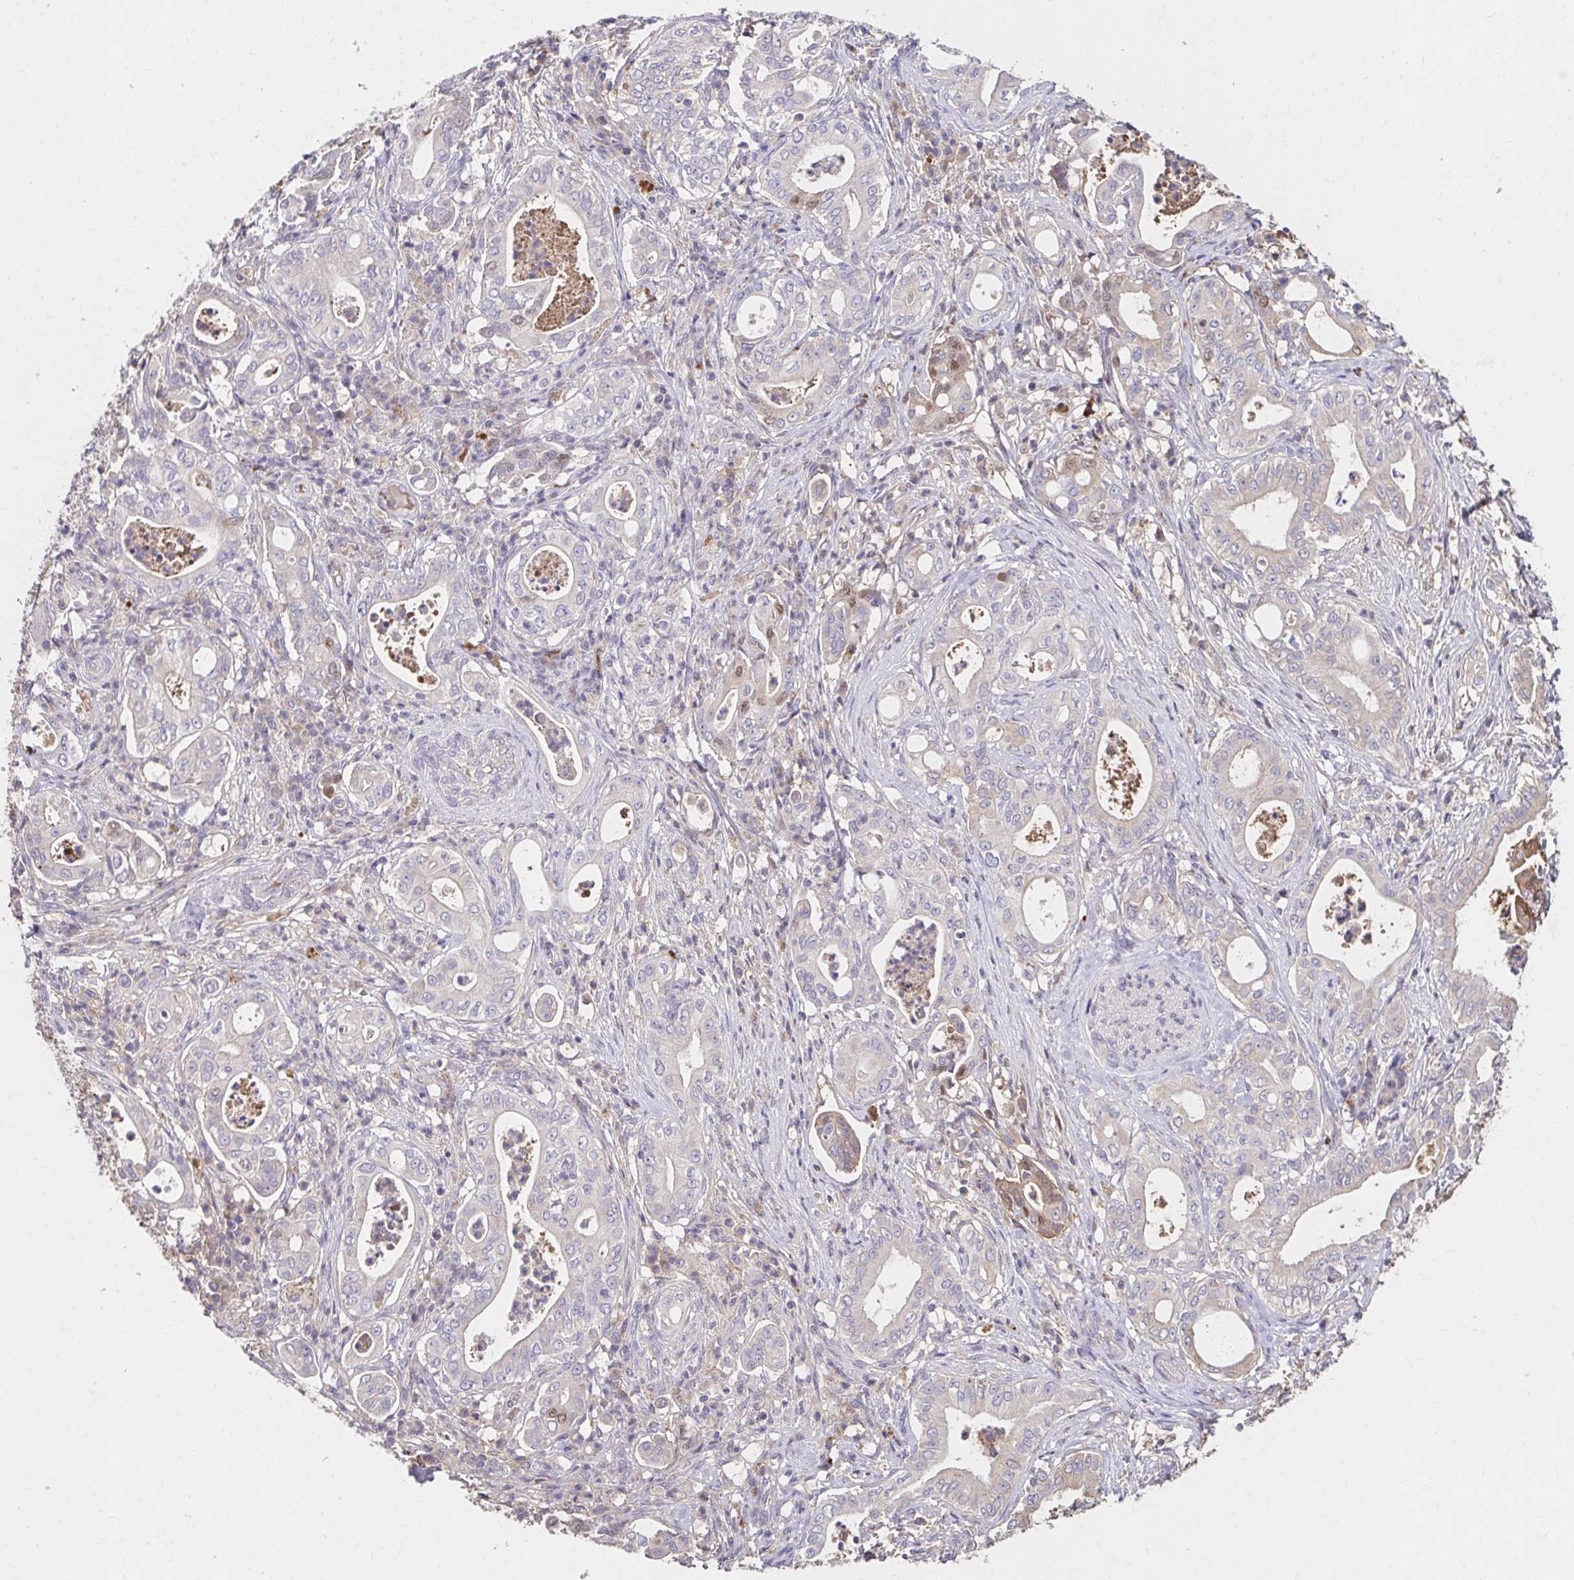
{"staining": {"intensity": "negative", "quantity": "none", "location": "none"}, "tissue": "pancreatic cancer", "cell_type": "Tumor cells", "image_type": "cancer", "snomed": [{"axis": "morphology", "description": "Adenocarcinoma, NOS"}, {"axis": "topography", "description": "Pancreas"}], "caption": "The image exhibits no significant expression in tumor cells of pancreatic cancer (adenocarcinoma).", "gene": "HMGCS2", "patient": {"sex": "male", "age": 71}}